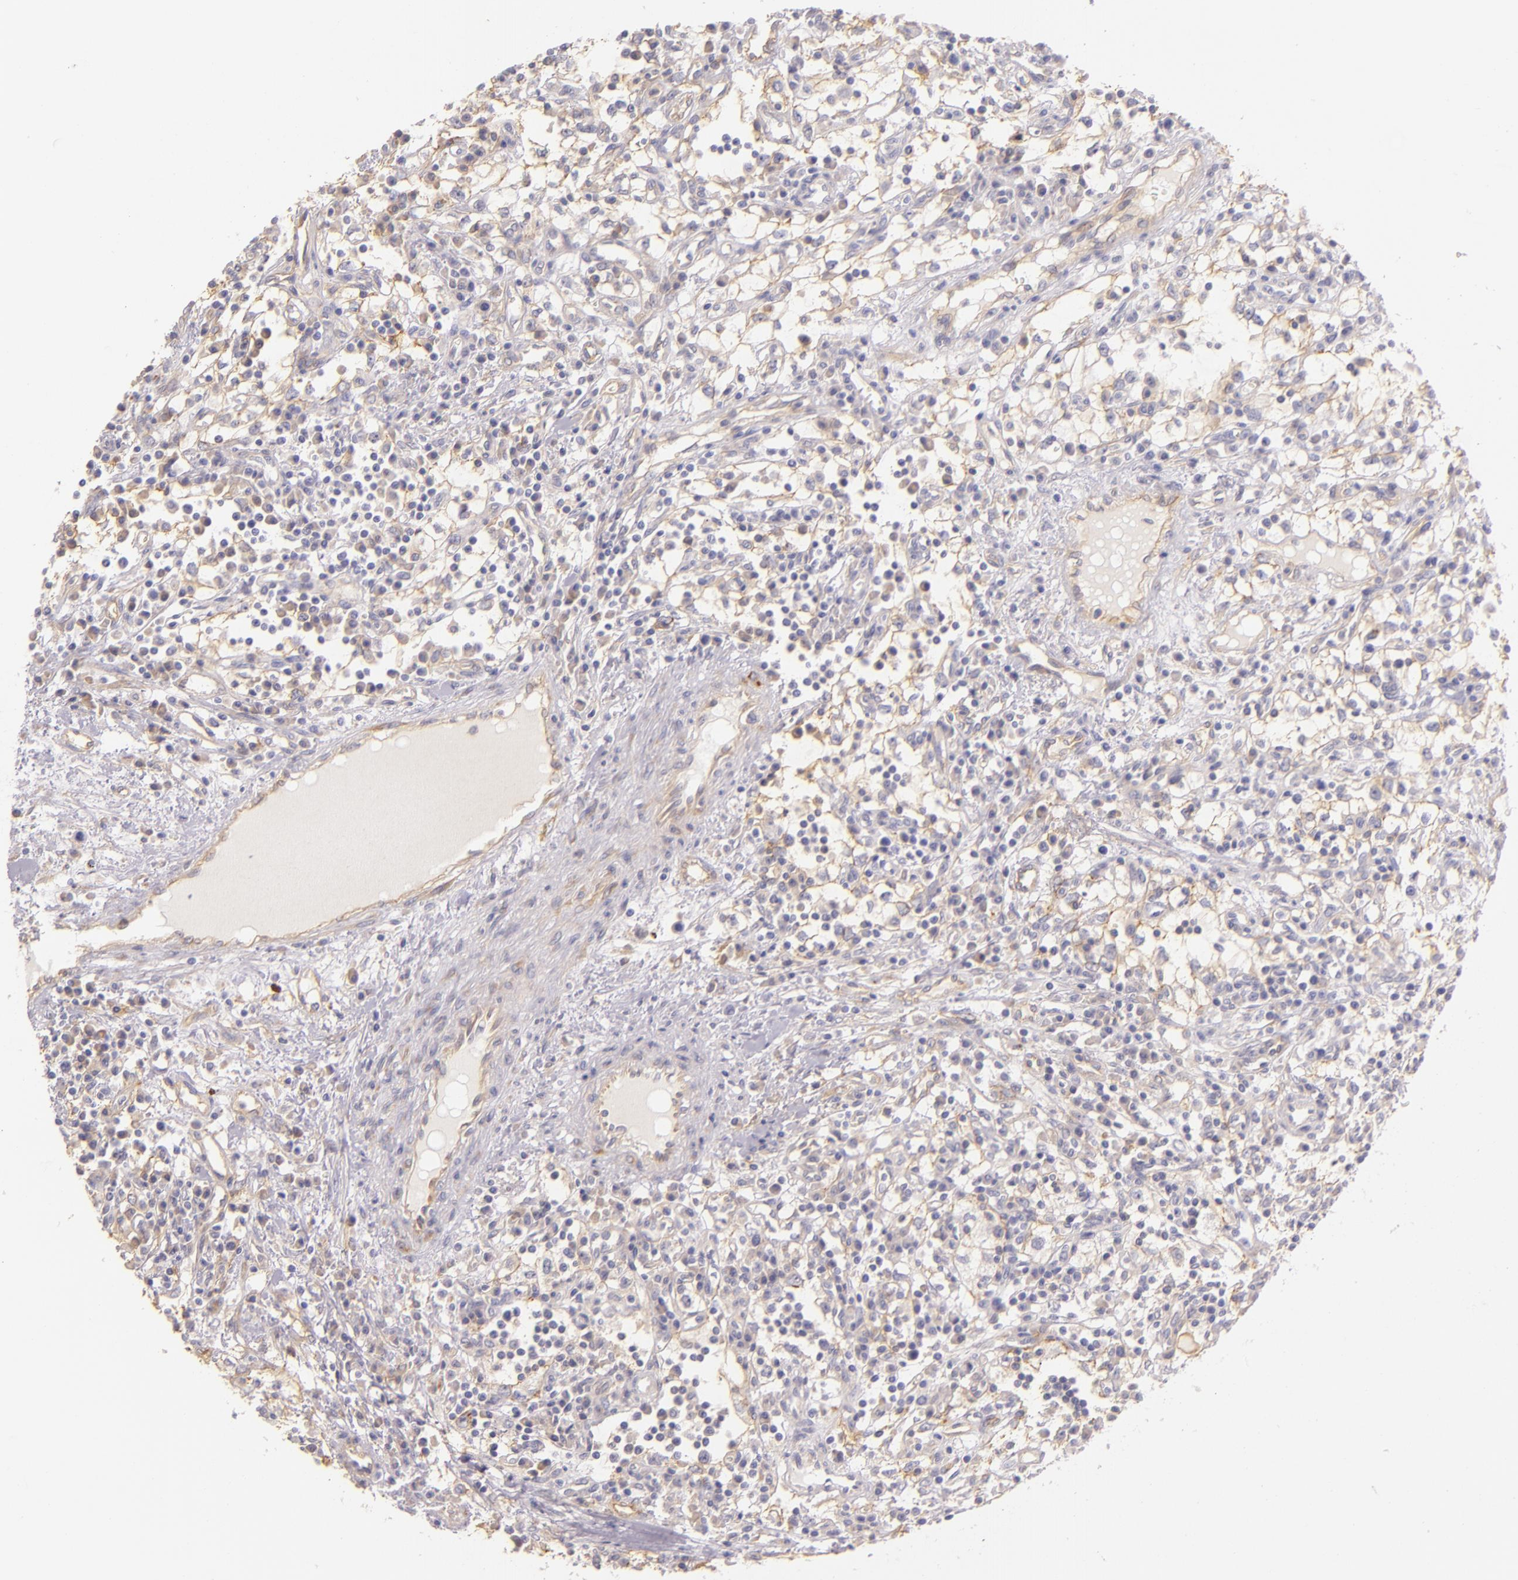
{"staining": {"intensity": "weak", "quantity": "<25%", "location": "cytoplasmic/membranous"}, "tissue": "renal cancer", "cell_type": "Tumor cells", "image_type": "cancer", "snomed": [{"axis": "morphology", "description": "Adenocarcinoma, NOS"}, {"axis": "topography", "description": "Kidney"}], "caption": "This image is of renal adenocarcinoma stained with immunohistochemistry to label a protein in brown with the nuclei are counter-stained blue. There is no positivity in tumor cells.", "gene": "CTSF", "patient": {"sex": "male", "age": 82}}